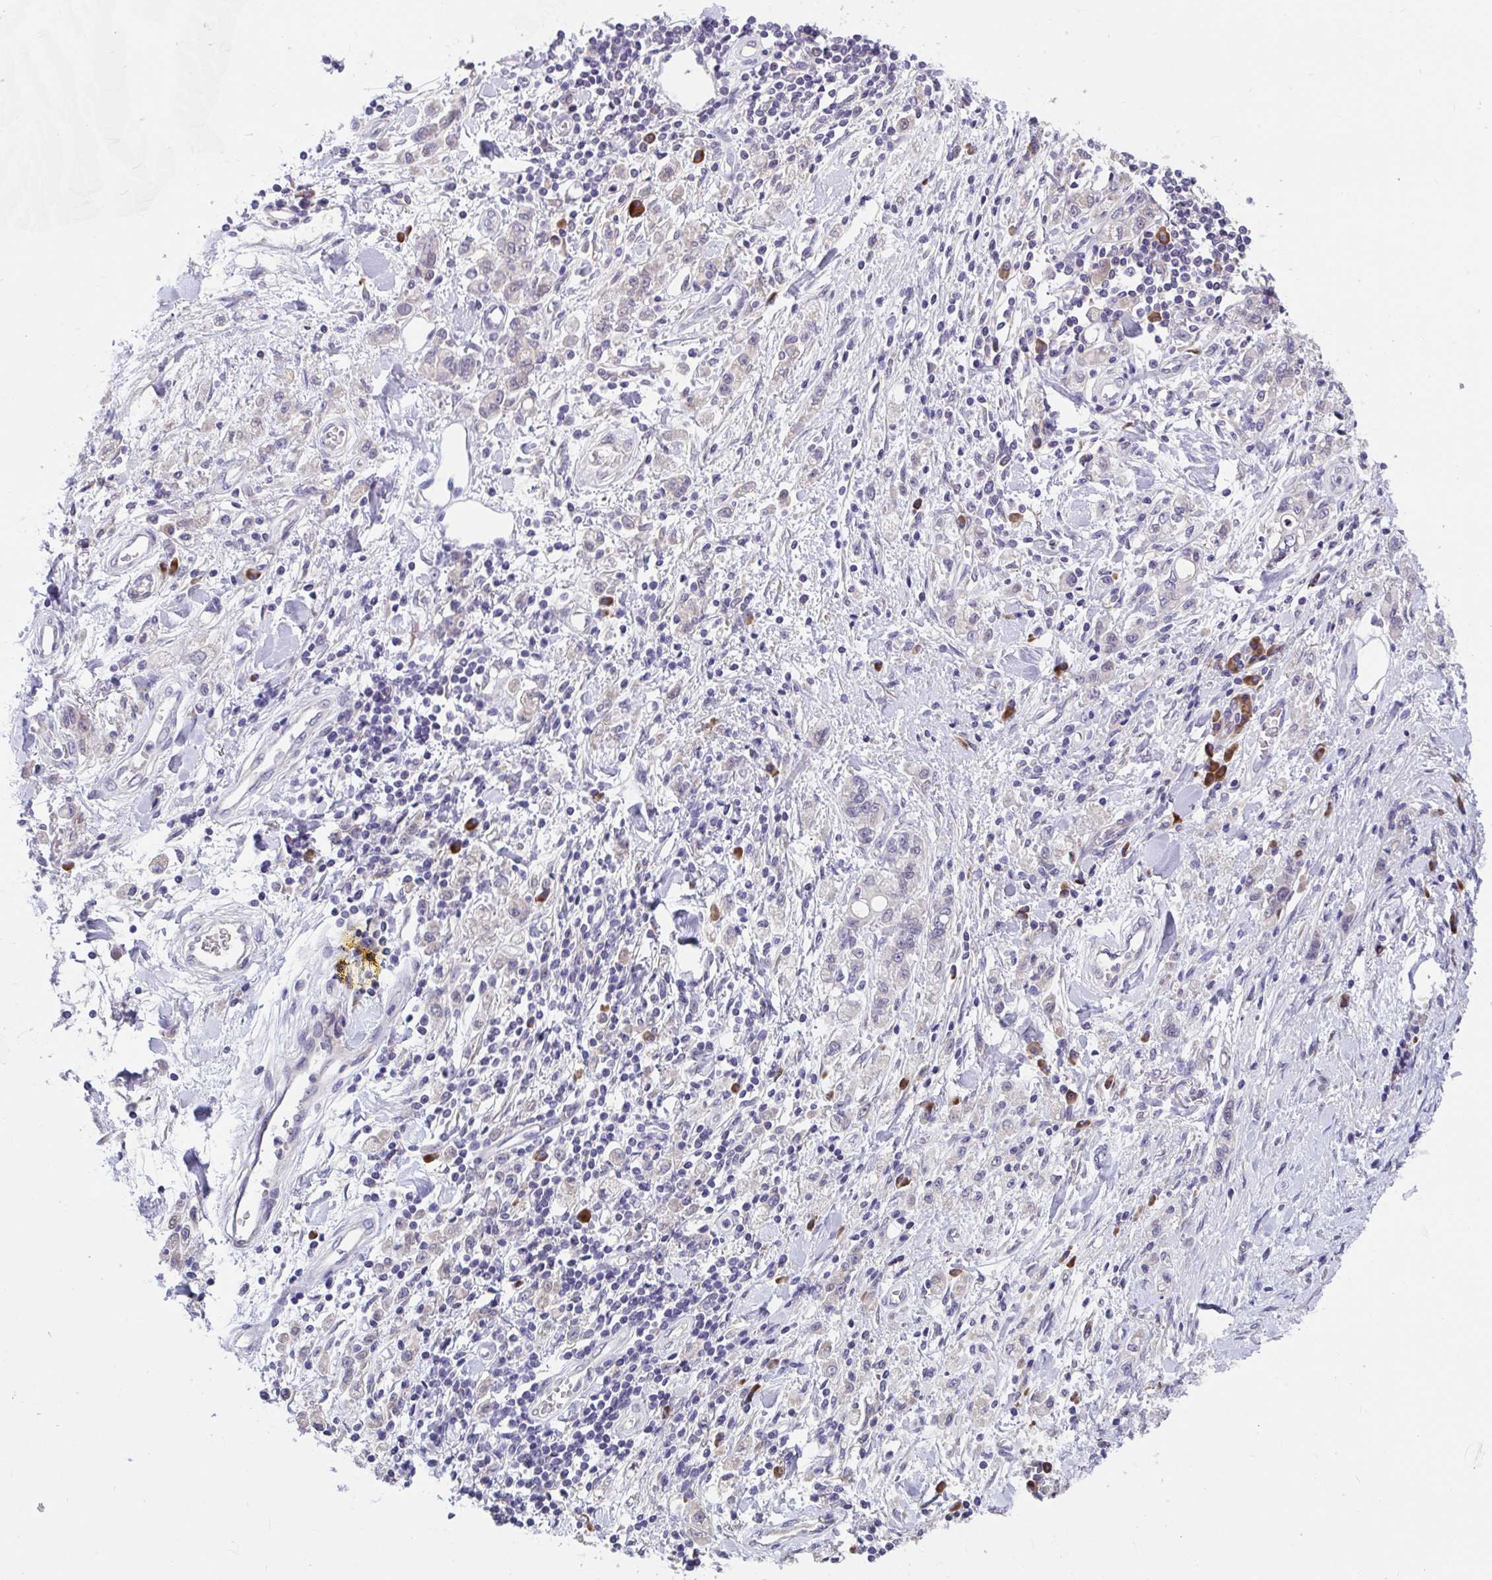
{"staining": {"intensity": "negative", "quantity": "none", "location": "none"}, "tissue": "stomach cancer", "cell_type": "Tumor cells", "image_type": "cancer", "snomed": [{"axis": "morphology", "description": "Adenocarcinoma, NOS"}, {"axis": "topography", "description": "Stomach"}], "caption": "This is an immunohistochemistry micrograph of human stomach cancer (adenocarcinoma). There is no staining in tumor cells.", "gene": "SUSD4", "patient": {"sex": "male", "age": 77}}